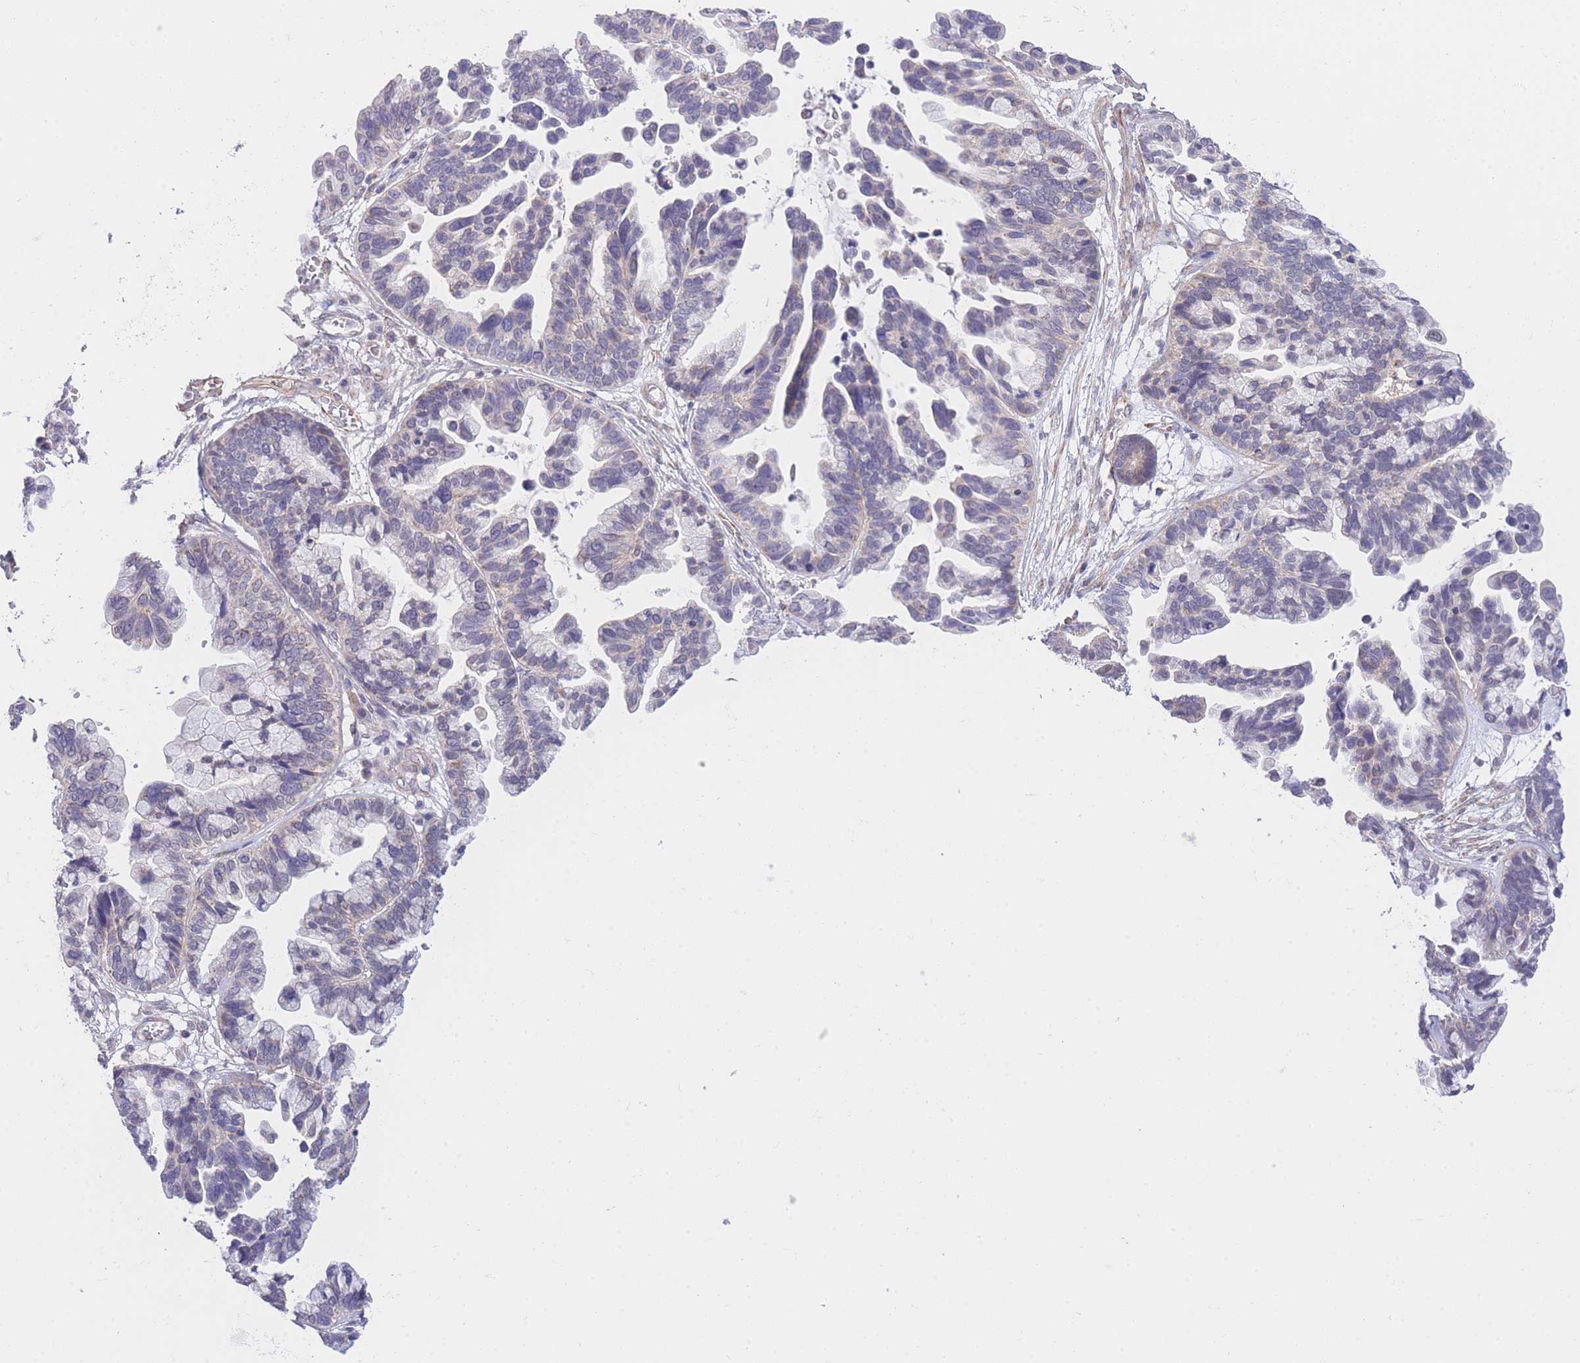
{"staining": {"intensity": "weak", "quantity": "25%-75%", "location": "cytoplasmic/membranous"}, "tissue": "ovarian cancer", "cell_type": "Tumor cells", "image_type": "cancer", "snomed": [{"axis": "morphology", "description": "Cystadenocarcinoma, serous, NOS"}, {"axis": "topography", "description": "Ovary"}], "caption": "A brown stain highlights weak cytoplasmic/membranous staining of a protein in human ovarian serous cystadenocarcinoma tumor cells.", "gene": "CTBP1", "patient": {"sex": "female", "age": 56}}